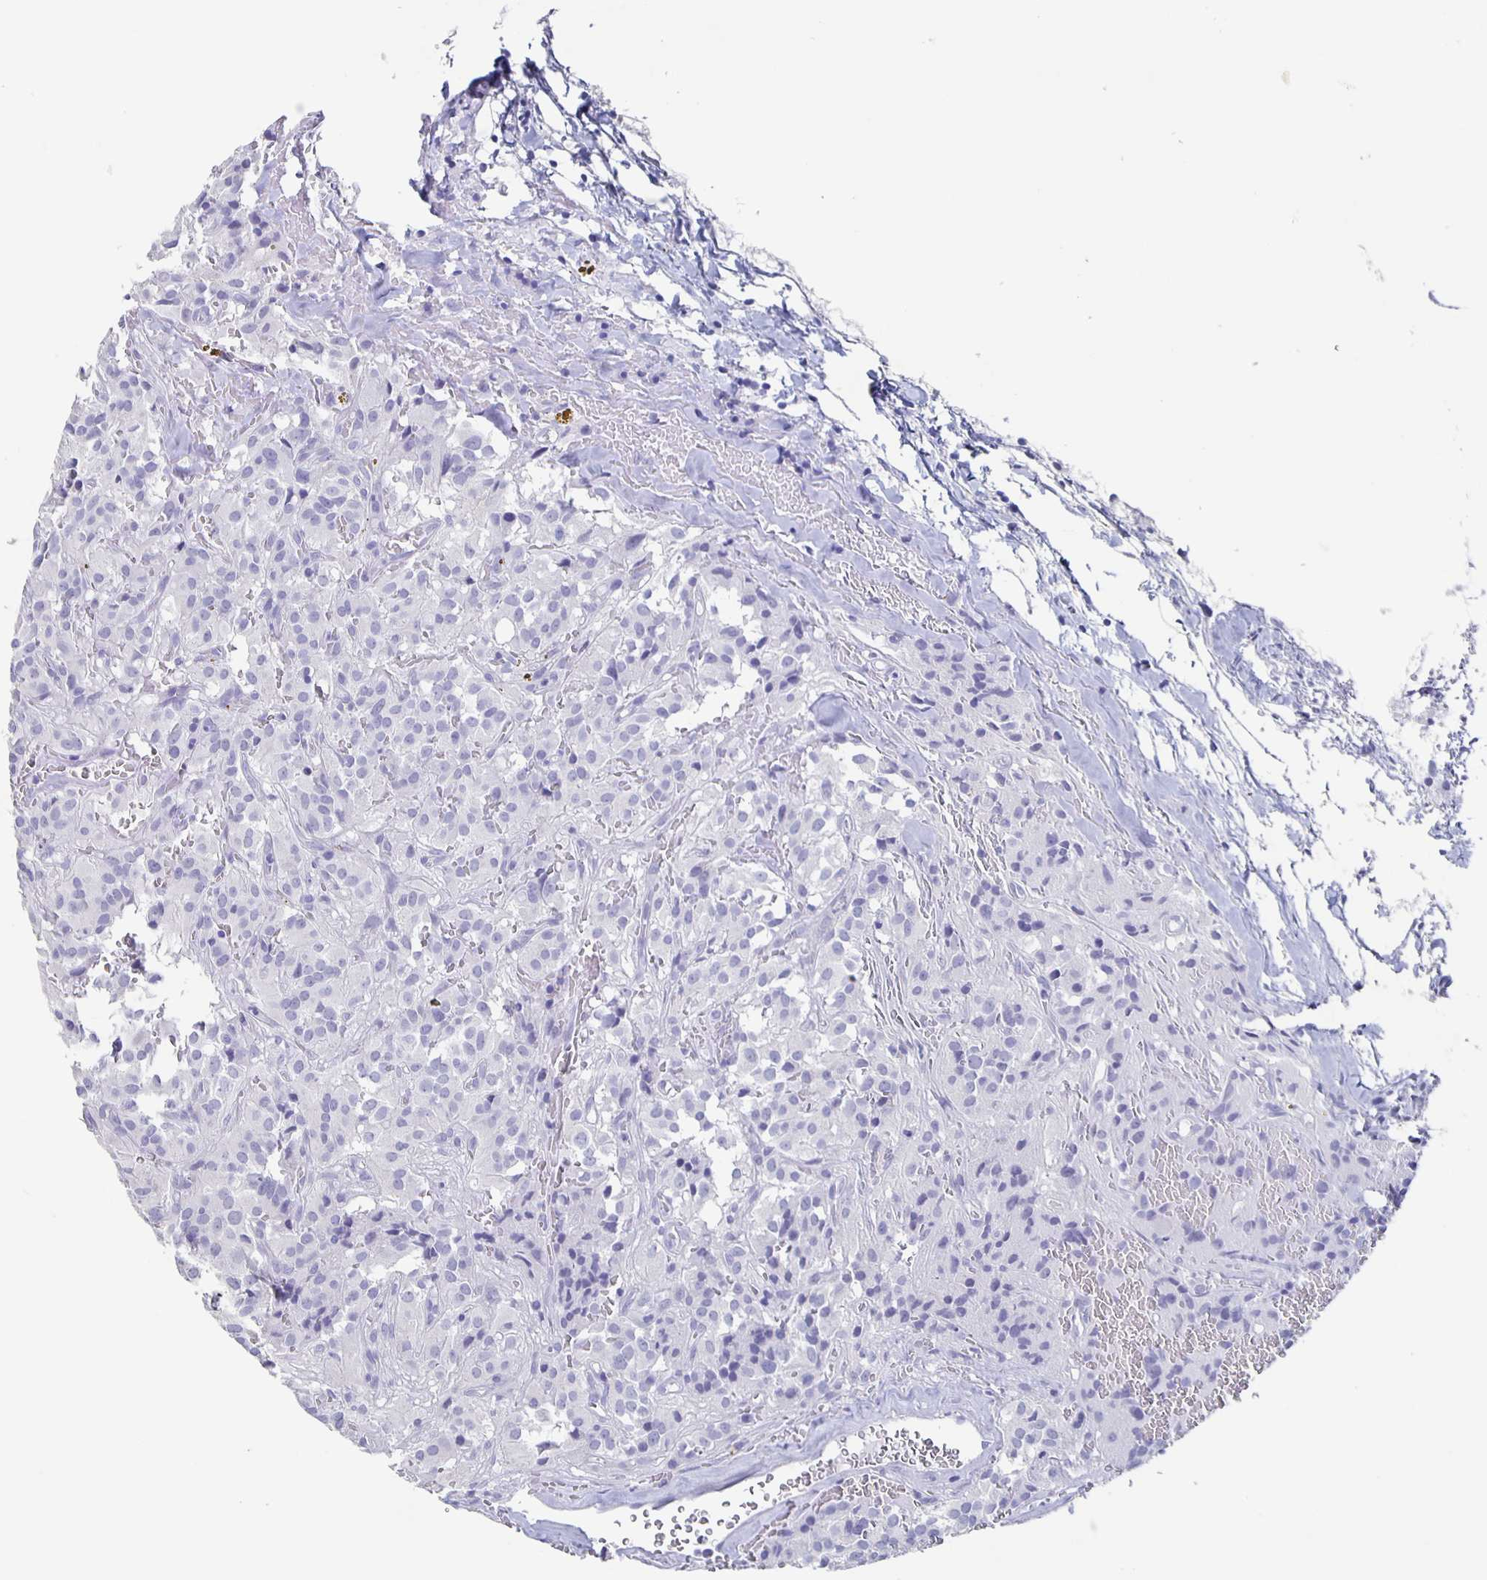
{"staining": {"intensity": "negative", "quantity": "none", "location": "none"}, "tissue": "glioma", "cell_type": "Tumor cells", "image_type": "cancer", "snomed": [{"axis": "morphology", "description": "Glioma, malignant, Low grade"}, {"axis": "topography", "description": "Brain"}], "caption": "Immunohistochemistry (IHC) image of human glioma stained for a protein (brown), which exhibits no staining in tumor cells. (Stains: DAB (3,3'-diaminobenzidine) IHC with hematoxylin counter stain, Microscopy: brightfield microscopy at high magnification).", "gene": "SLC34A2", "patient": {"sex": "male", "age": 42}}